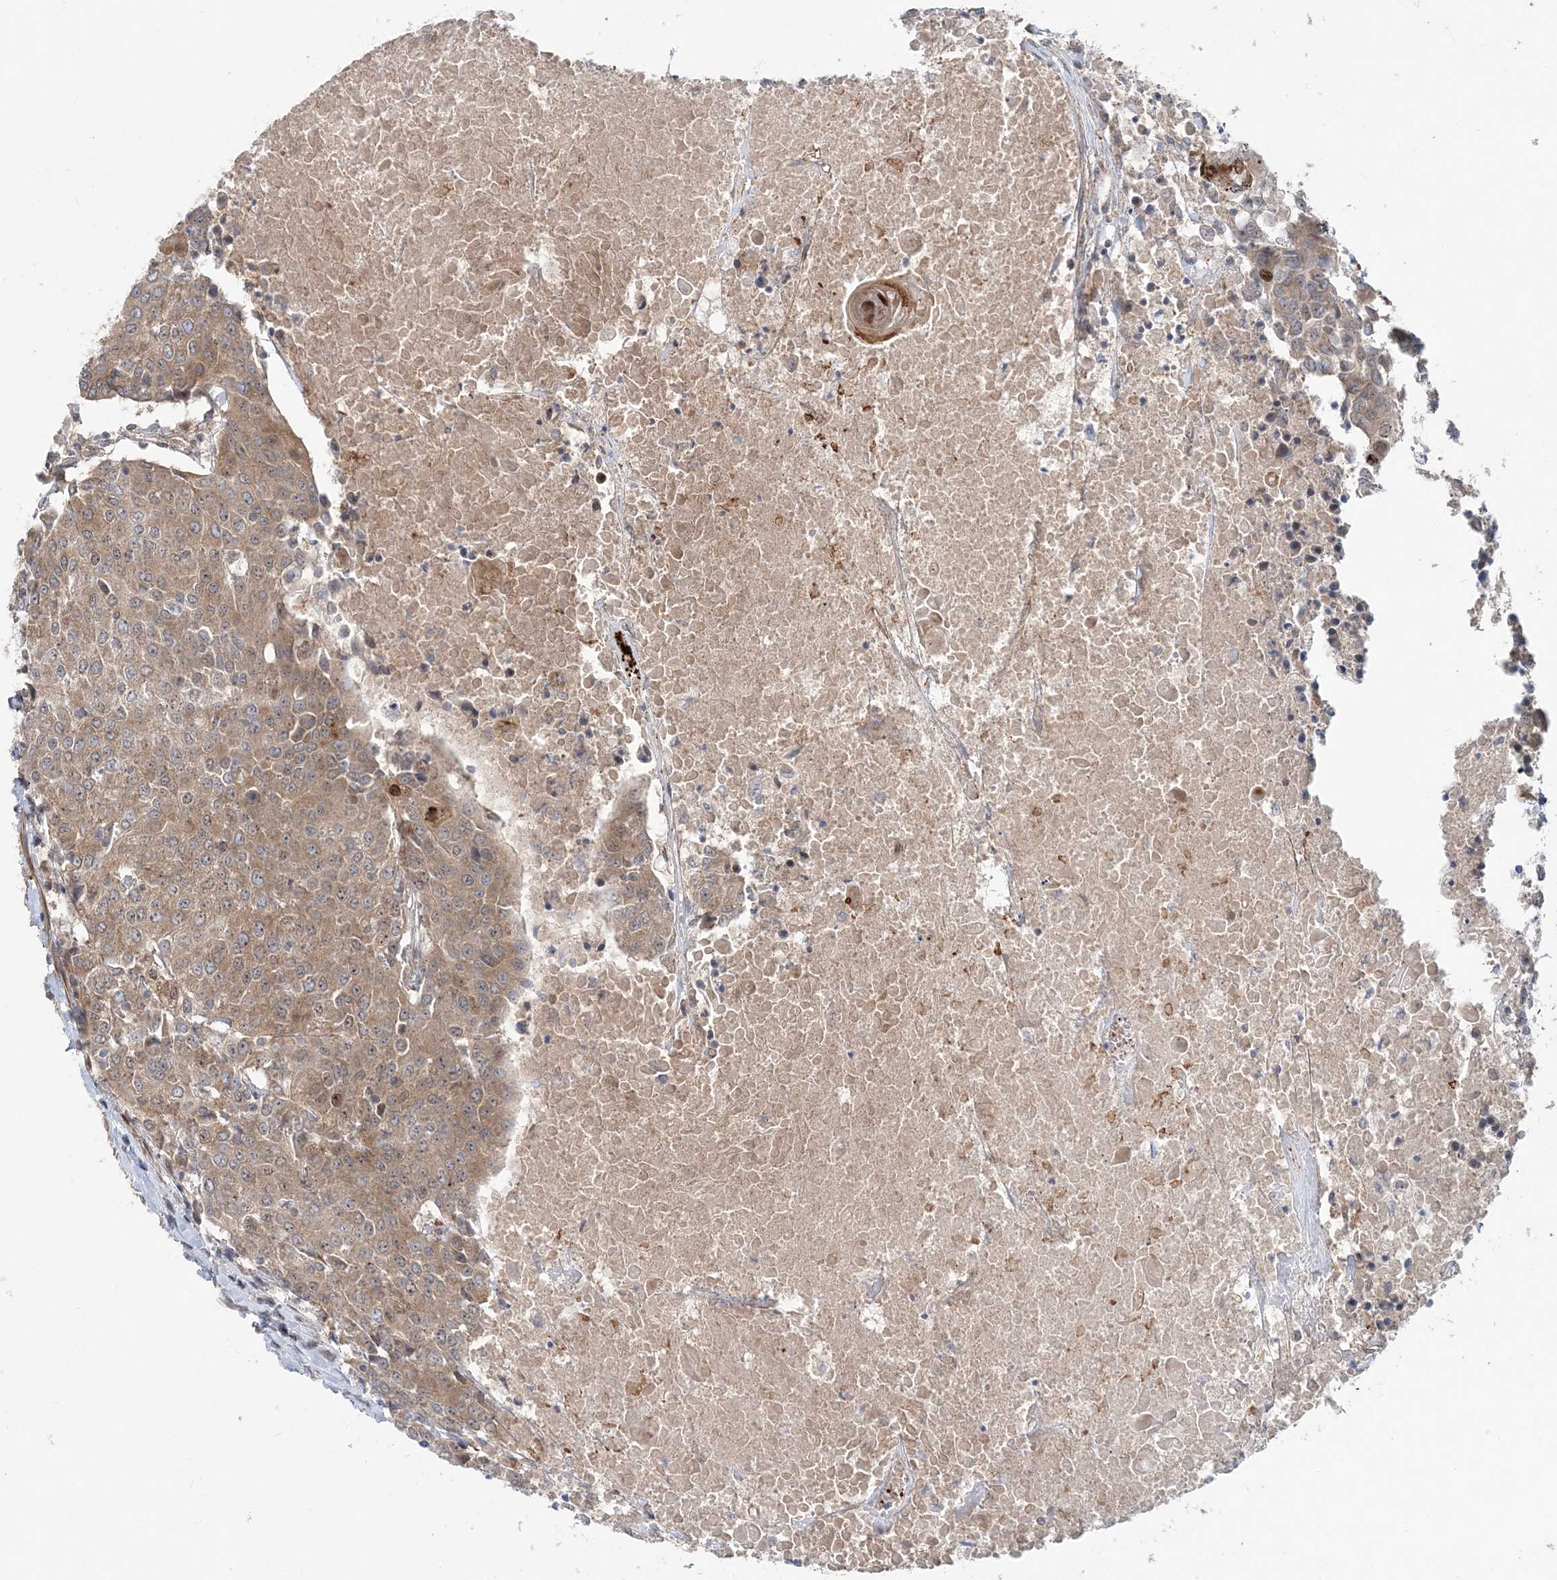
{"staining": {"intensity": "weak", "quantity": ">75%", "location": "cytoplasmic/membranous"}, "tissue": "urothelial cancer", "cell_type": "Tumor cells", "image_type": "cancer", "snomed": [{"axis": "morphology", "description": "Urothelial carcinoma, High grade"}, {"axis": "topography", "description": "Urinary bladder"}], "caption": "Immunohistochemical staining of human urothelial cancer reveals weak cytoplasmic/membranous protein expression in about >75% of tumor cells. Using DAB (brown) and hematoxylin (blue) stains, captured at high magnification using brightfield microscopy.", "gene": "GEMIN5", "patient": {"sex": "female", "age": 85}}